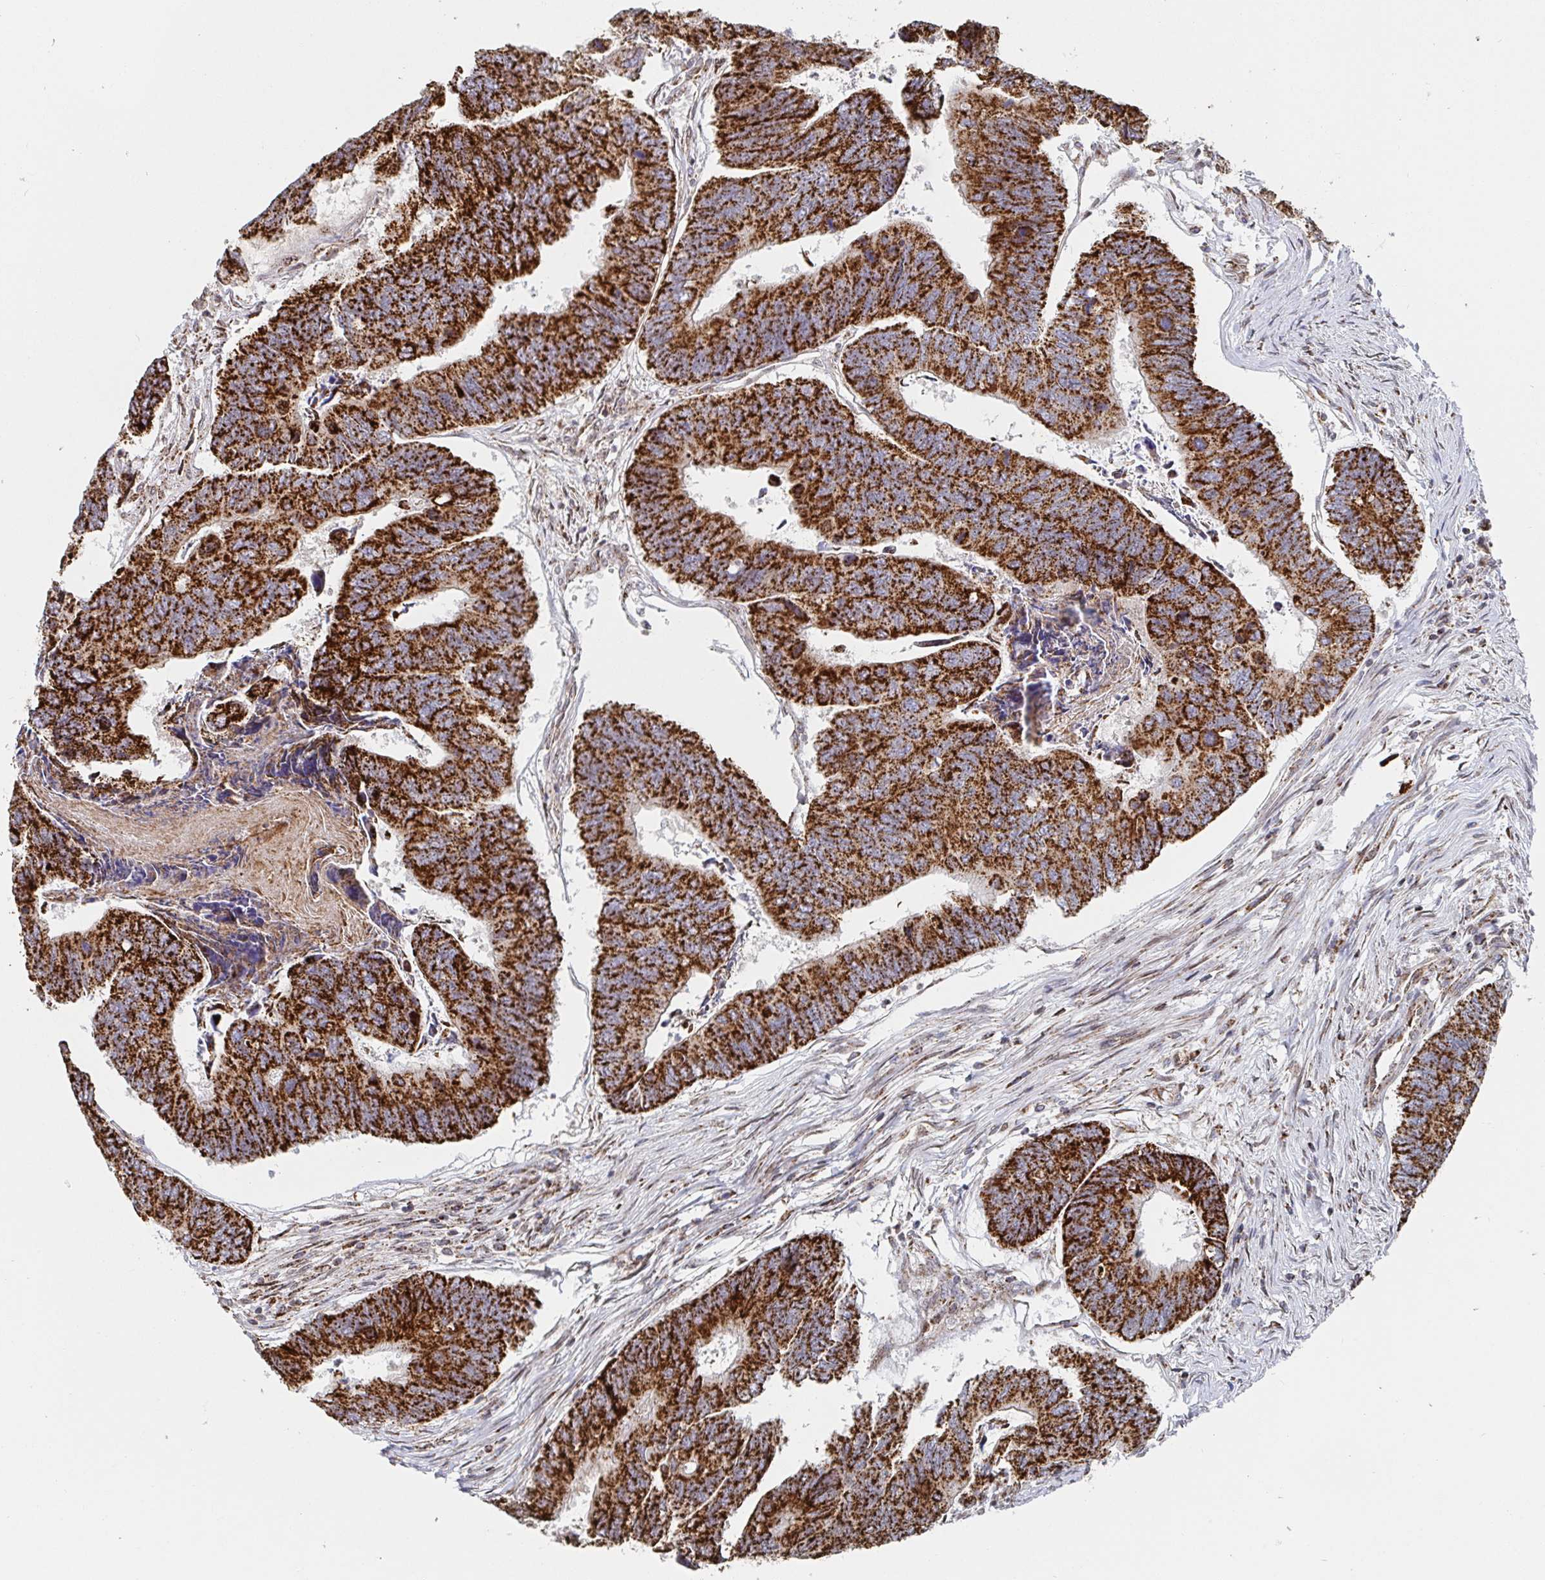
{"staining": {"intensity": "strong", "quantity": ">75%", "location": "cytoplasmic/membranous"}, "tissue": "colorectal cancer", "cell_type": "Tumor cells", "image_type": "cancer", "snomed": [{"axis": "morphology", "description": "Adenocarcinoma, NOS"}, {"axis": "topography", "description": "Colon"}], "caption": "Immunohistochemical staining of colorectal cancer (adenocarcinoma) shows strong cytoplasmic/membranous protein staining in about >75% of tumor cells.", "gene": "STARD8", "patient": {"sex": "female", "age": 67}}